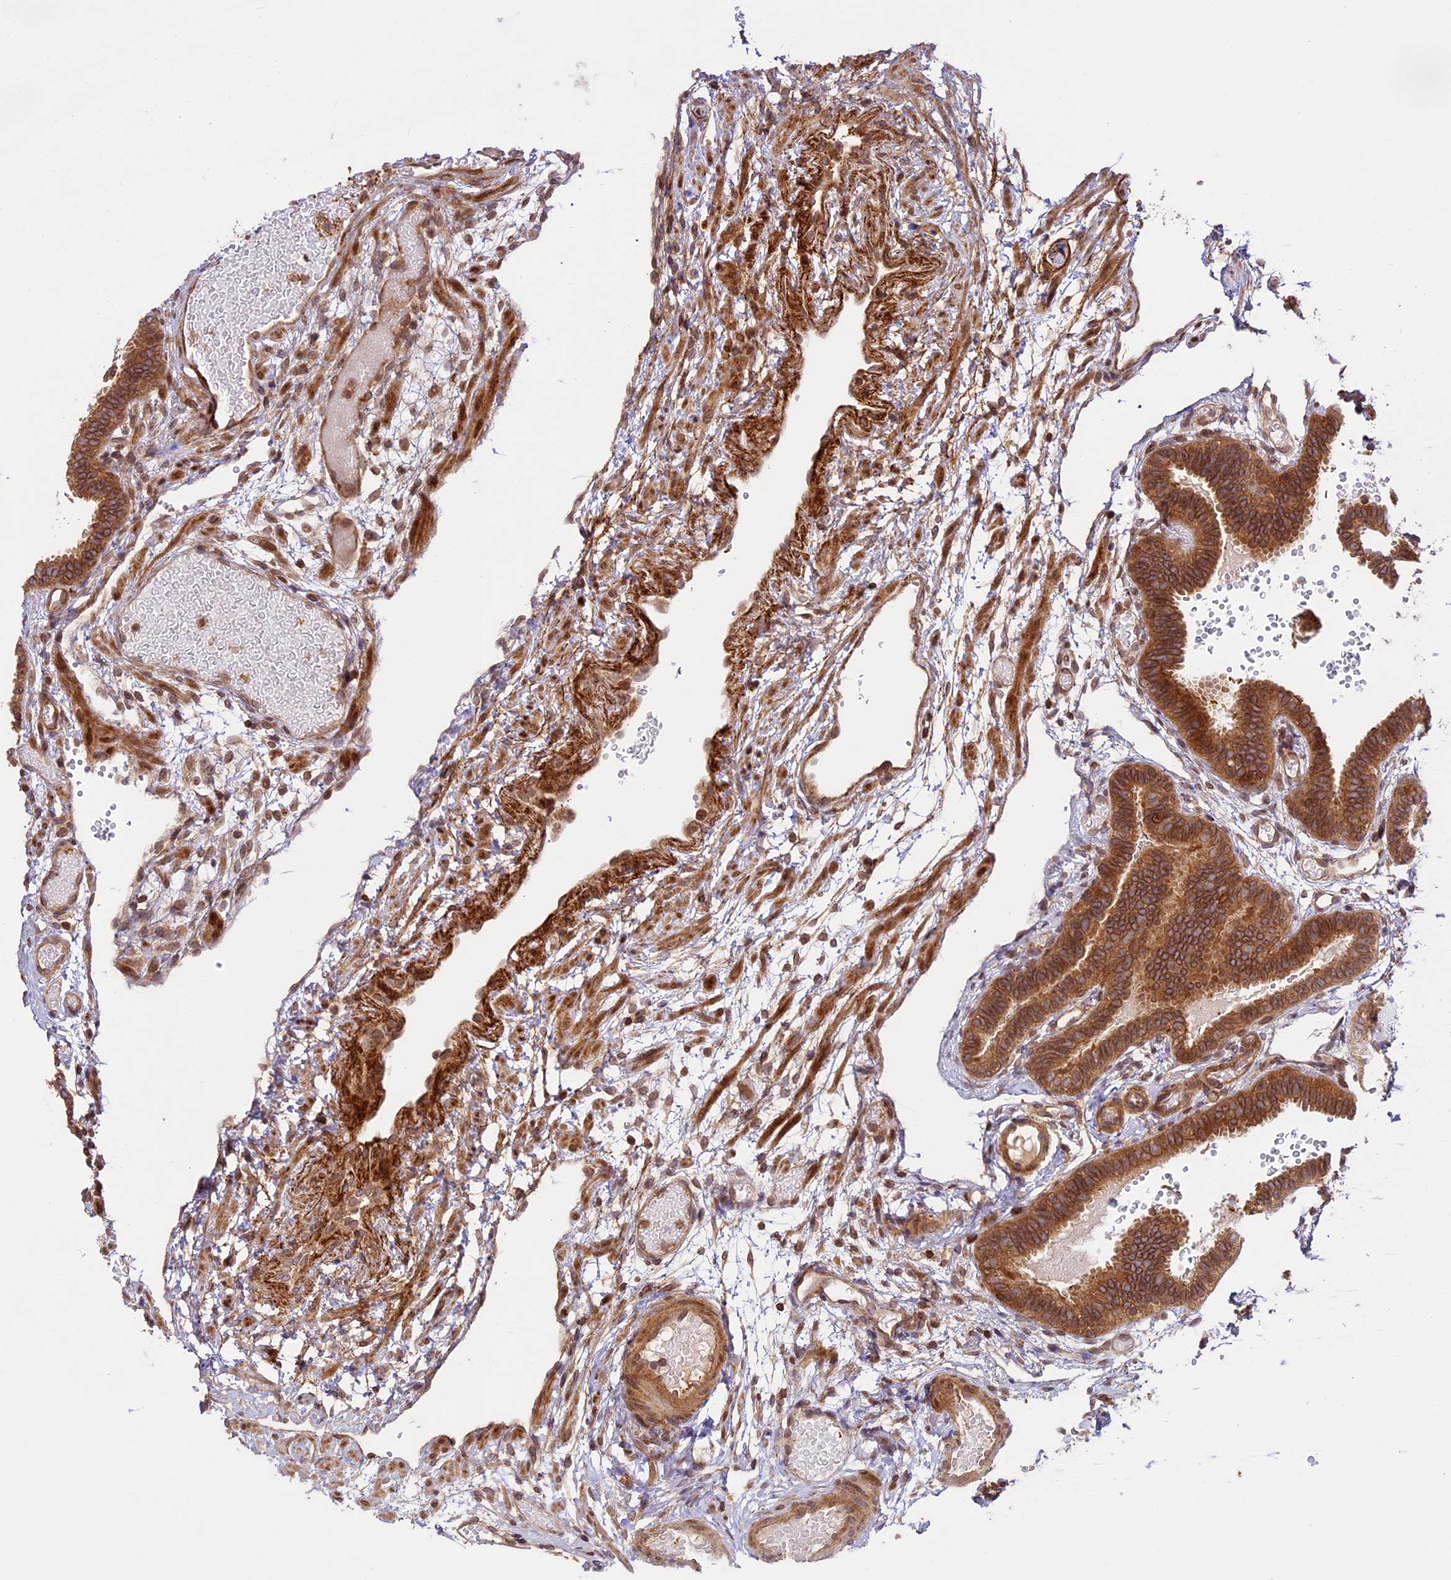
{"staining": {"intensity": "moderate", "quantity": ">75%", "location": "cytoplasmic/membranous"}, "tissue": "fallopian tube", "cell_type": "Glandular cells", "image_type": "normal", "snomed": [{"axis": "morphology", "description": "Normal tissue, NOS"}, {"axis": "topography", "description": "Fallopian tube"}], "caption": "Immunohistochemical staining of unremarkable fallopian tube displays moderate cytoplasmic/membranous protein expression in about >75% of glandular cells.", "gene": "DGKH", "patient": {"sex": "female", "age": 37}}